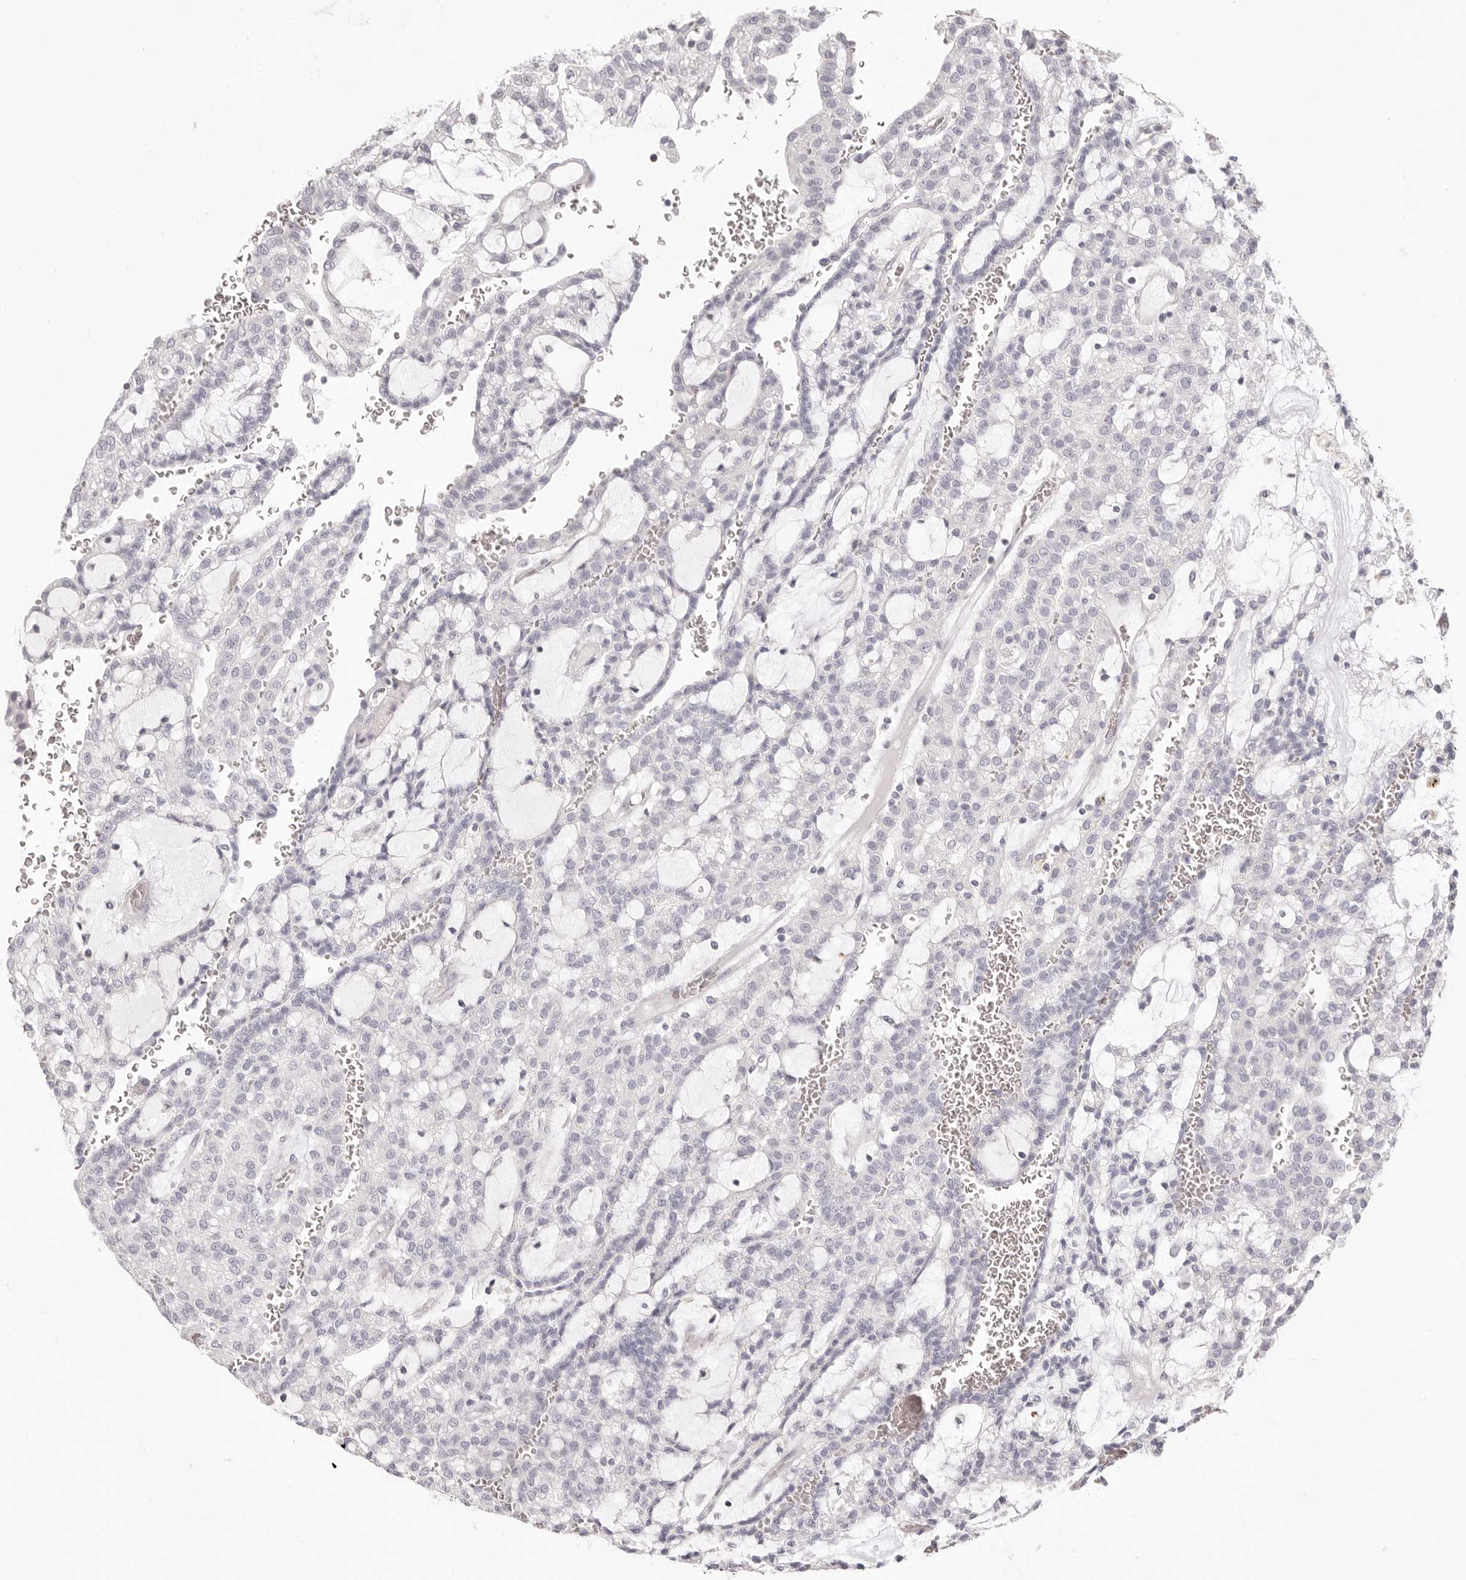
{"staining": {"intensity": "negative", "quantity": "none", "location": "none"}, "tissue": "renal cancer", "cell_type": "Tumor cells", "image_type": "cancer", "snomed": [{"axis": "morphology", "description": "Adenocarcinoma, NOS"}, {"axis": "topography", "description": "Kidney"}], "caption": "Immunohistochemistry (IHC) of renal cancer displays no positivity in tumor cells.", "gene": "FABP1", "patient": {"sex": "male", "age": 63}}